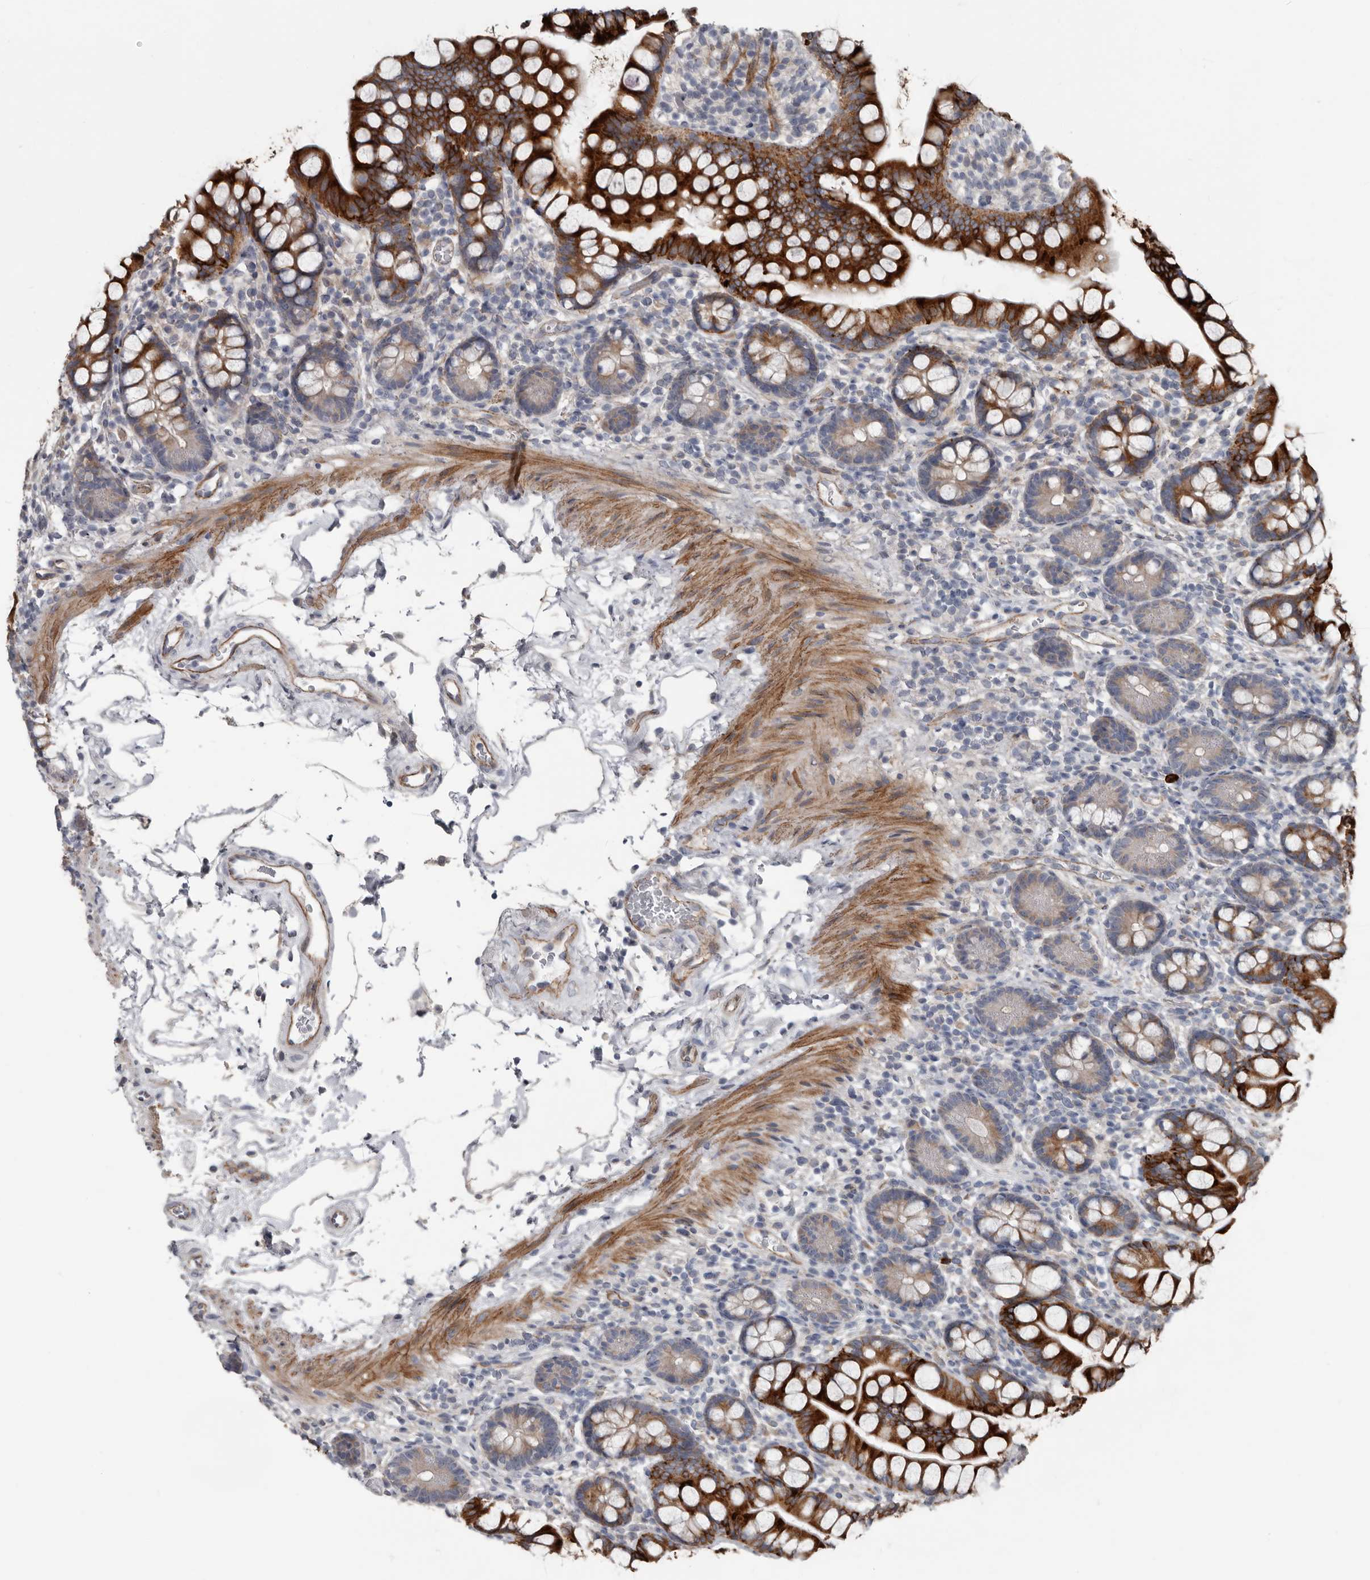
{"staining": {"intensity": "strong", "quantity": ">75%", "location": "cytoplasmic/membranous"}, "tissue": "small intestine", "cell_type": "Glandular cells", "image_type": "normal", "snomed": [{"axis": "morphology", "description": "Normal tissue, NOS"}, {"axis": "topography", "description": "Small intestine"}], "caption": "High-magnification brightfield microscopy of normal small intestine stained with DAB (3,3'-diaminobenzidine) (brown) and counterstained with hematoxylin (blue). glandular cells exhibit strong cytoplasmic/membranous staining is seen in approximately>75% of cells.", "gene": "ZNF114", "patient": {"sex": "female", "age": 84}}